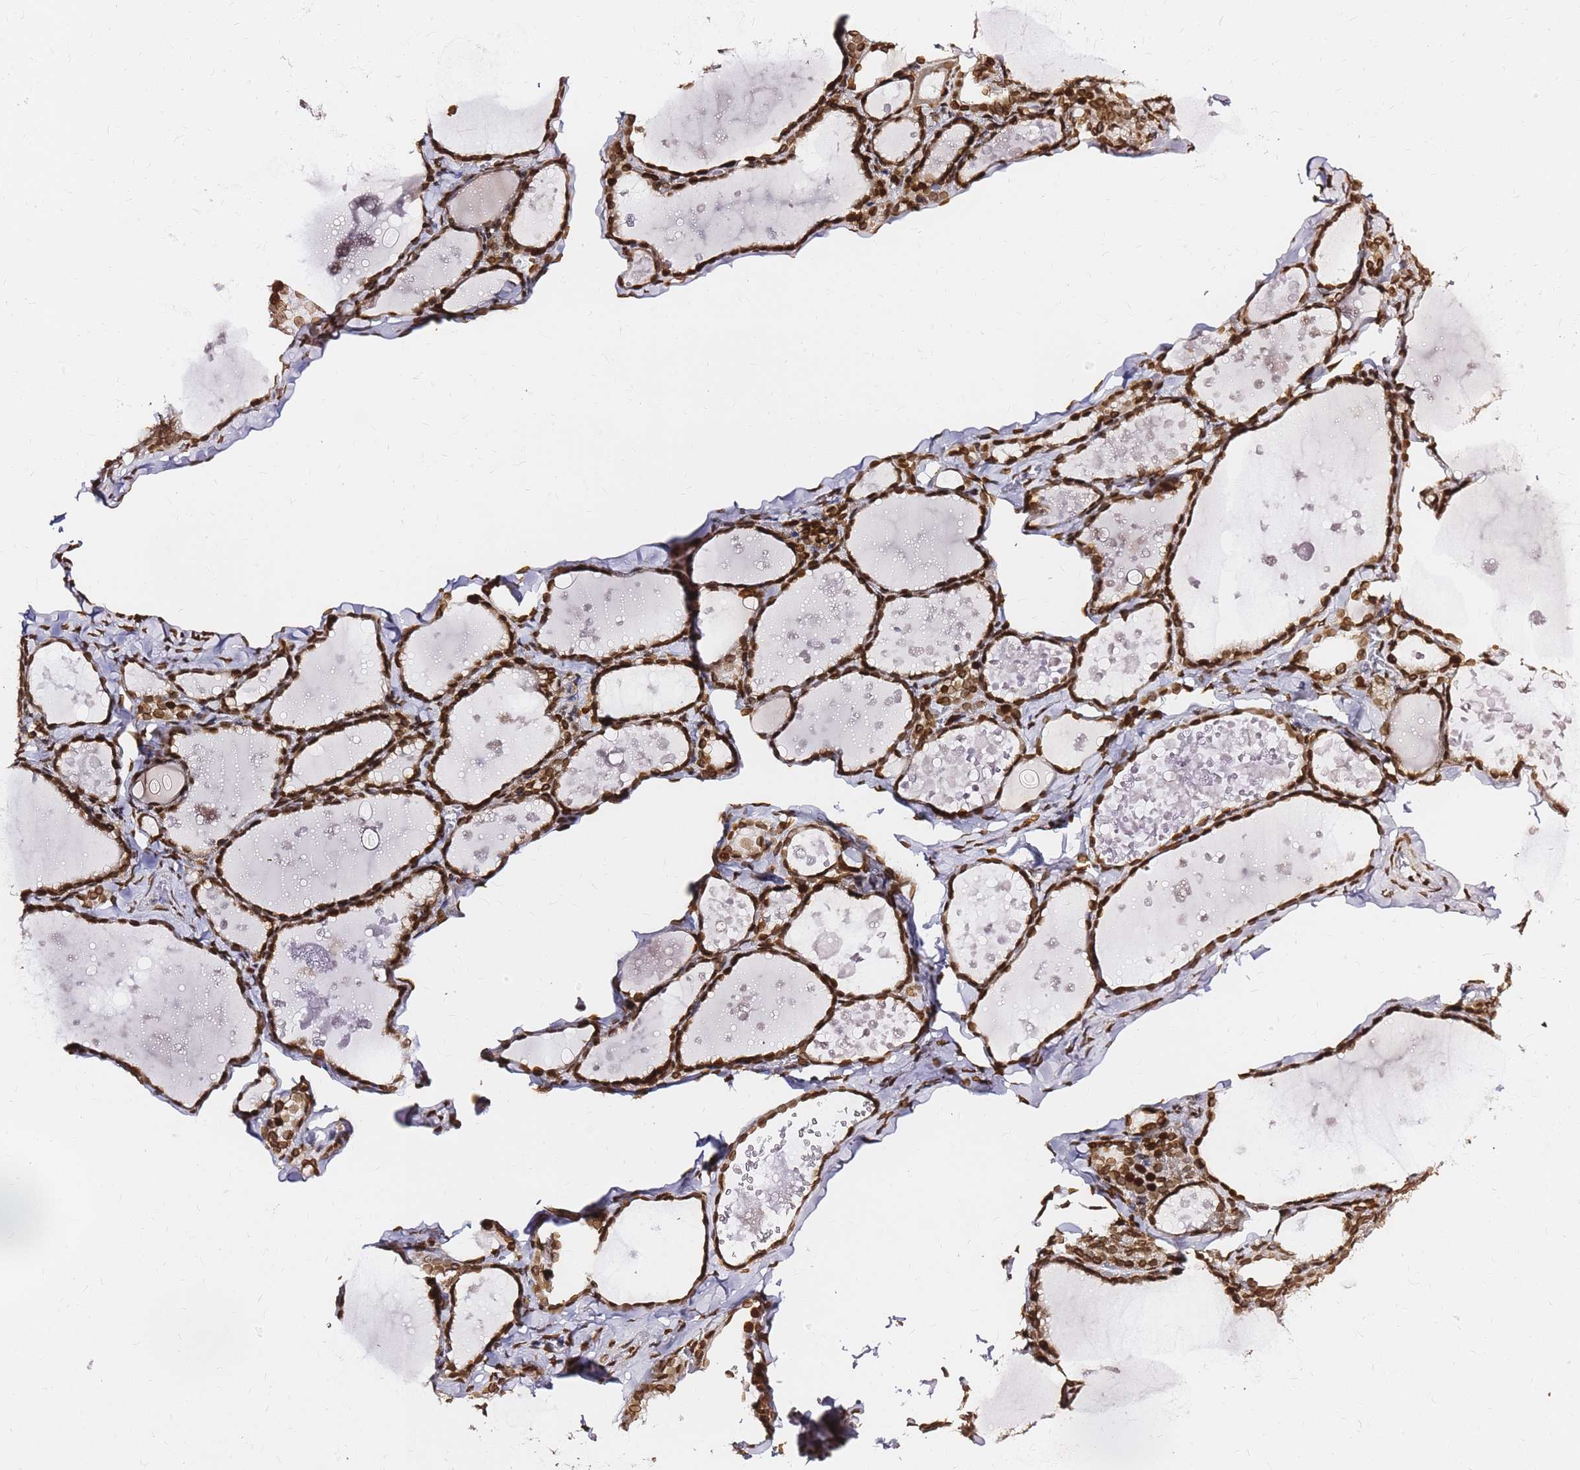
{"staining": {"intensity": "strong", "quantity": ">75%", "location": "cytoplasmic/membranous,nuclear"}, "tissue": "thyroid gland", "cell_type": "Glandular cells", "image_type": "normal", "snomed": [{"axis": "morphology", "description": "Normal tissue, NOS"}, {"axis": "topography", "description": "Thyroid gland"}], "caption": "Immunohistochemistry (IHC) staining of unremarkable thyroid gland, which reveals high levels of strong cytoplasmic/membranous,nuclear positivity in about >75% of glandular cells indicating strong cytoplasmic/membranous,nuclear protein positivity. The staining was performed using DAB (brown) for protein detection and nuclei were counterstained in hematoxylin (blue).", "gene": "C6orf141", "patient": {"sex": "male", "age": 56}}